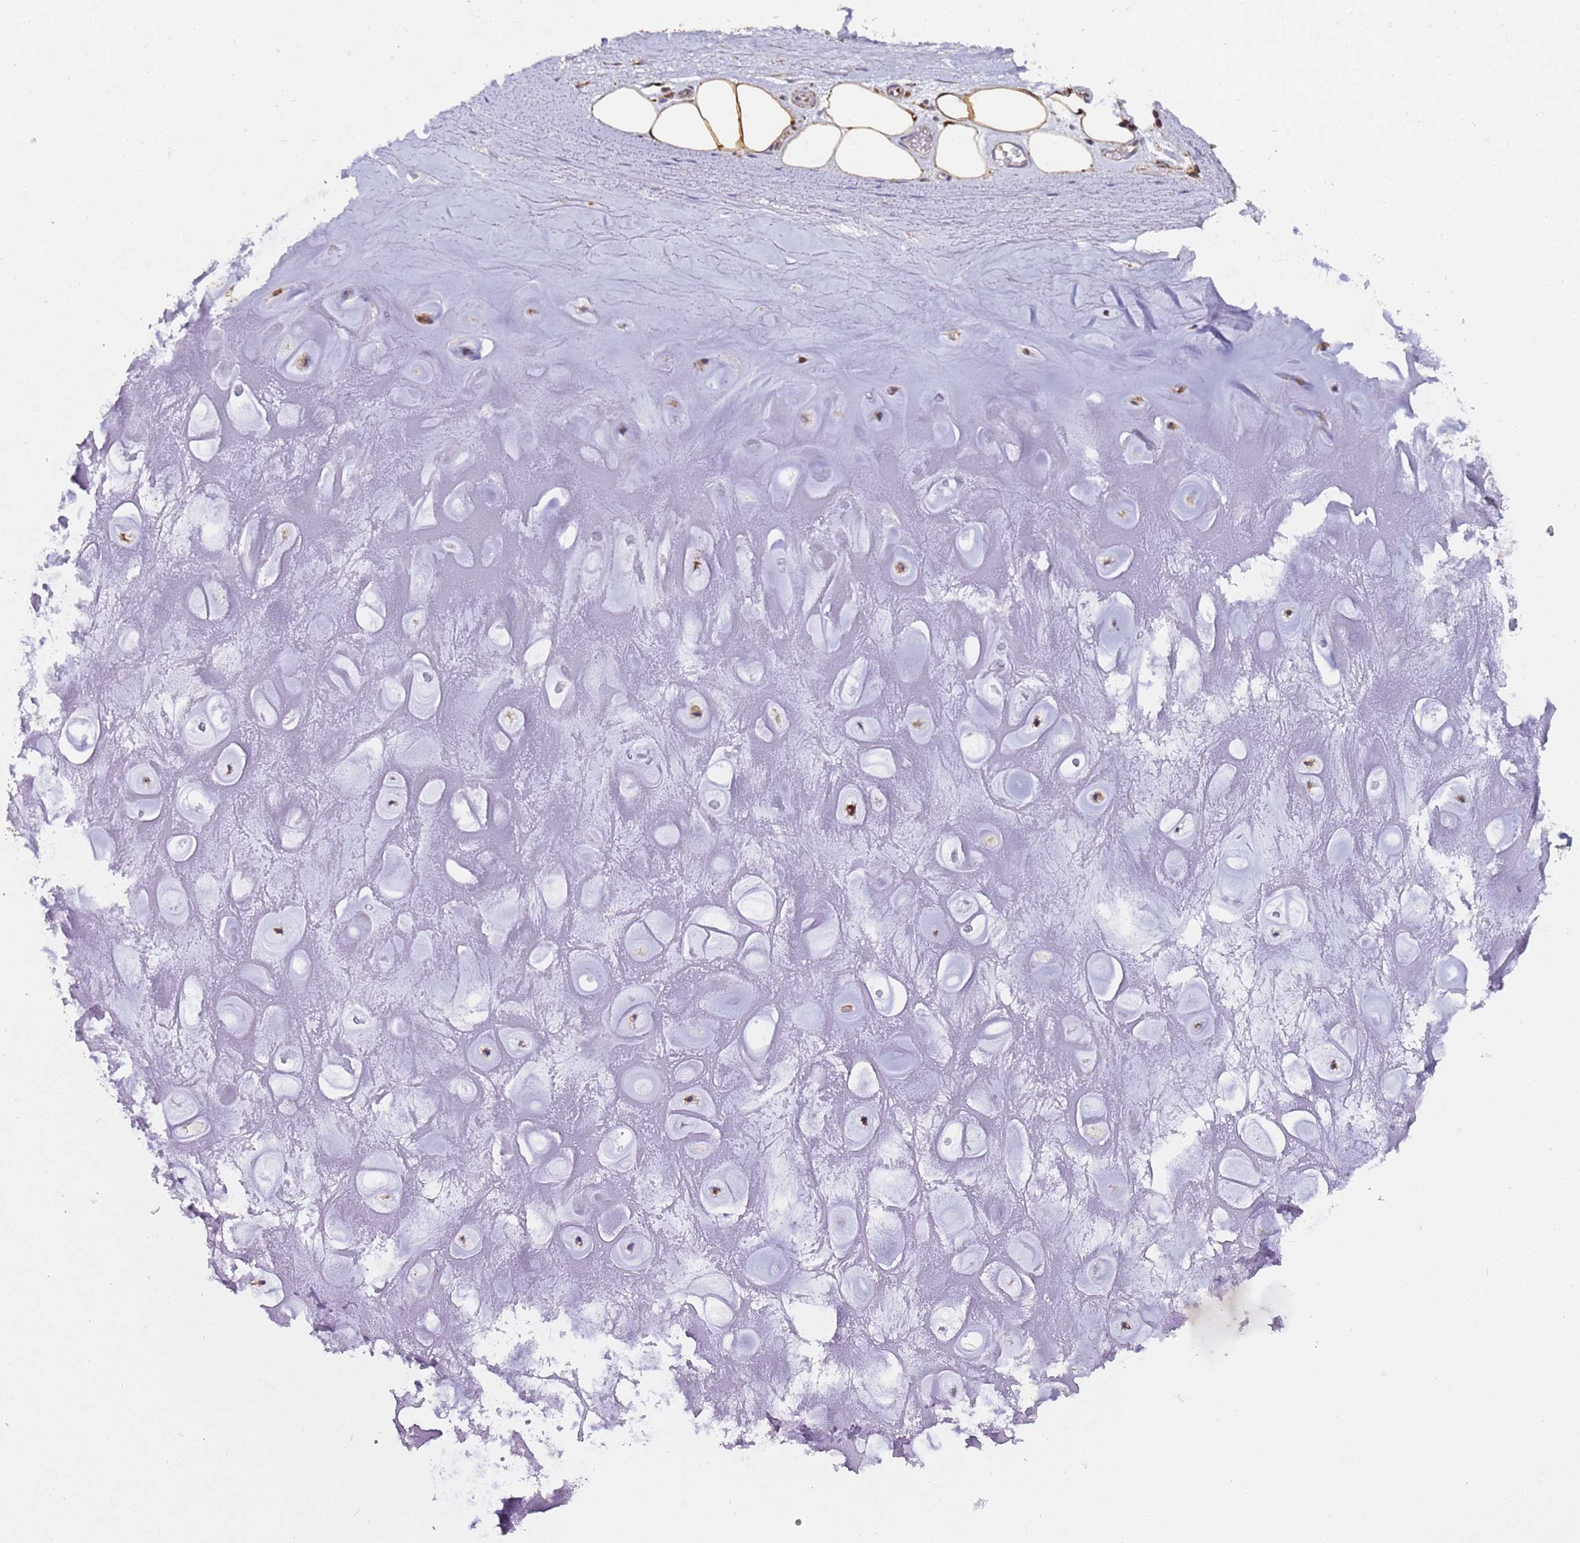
{"staining": {"intensity": "moderate", "quantity": ">75%", "location": "cytoplasmic/membranous"}, "tissue": "adipose tissue", "cell_type": "Adipocytes", "image_type": "normal", "snomed": [{"axis": "morphology", "description": "Normal tissue, NOS"}, {"axis": "topography", "description": "Cartilage tissue"}], "caption": "DAB (3,3'-diaminobenzidine) immunohistochemical staining of normal human adipose tissue reveals moderate cytoplasmic/membranous protein staining in approximately >75% of adipocytes. (DAB IHC with brightfield microscopy, high magnification).", "gene": "MRPS12", "patient": {"sex": "male", "age": 81}}